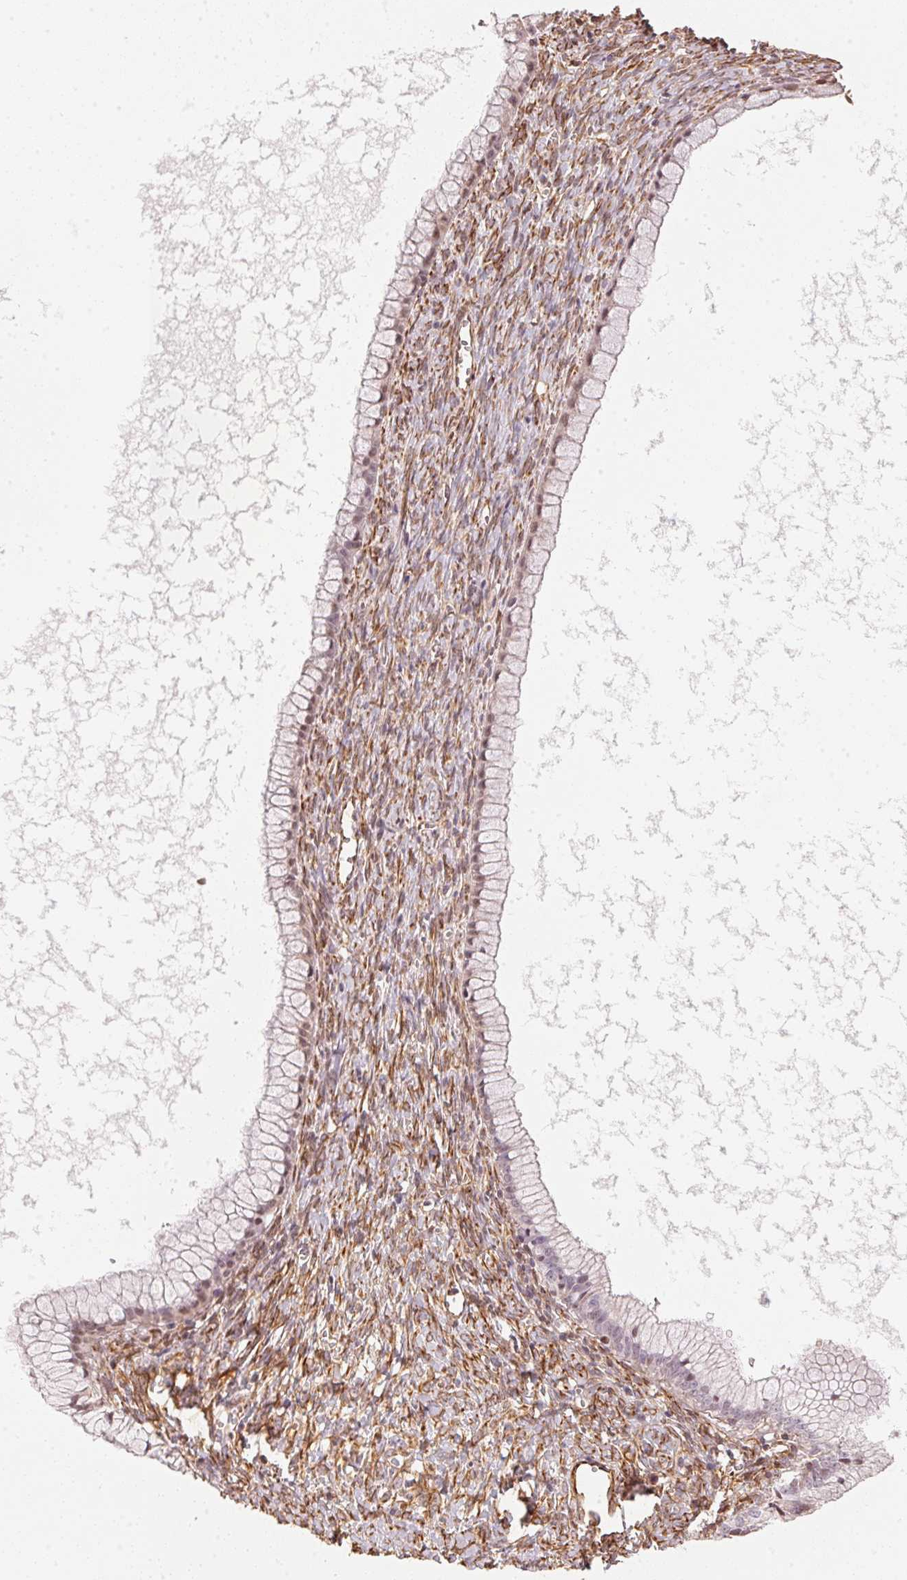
{"staining": {"intensity": "weak", "quantity": "25%-75%", "location": "nuclear"}, "tissue": "ovarian cancer", "cell_type": "Tumor cells", "image_type": "cancer", "snomed": [{"axis": "morphology", "description": "Cystadenocarcinoma, mucinous, NOS"}, {"axis": "topography", "description": "Ovary"}], "caption": "Weak nuclear expression for a protein is present in about 25%-75% of tumor cells of mucinous cystadenocarcinoma (ovarian) using IHC.", "gene": "FOXR2", "patient": {"sex": "female", "age": 41}}